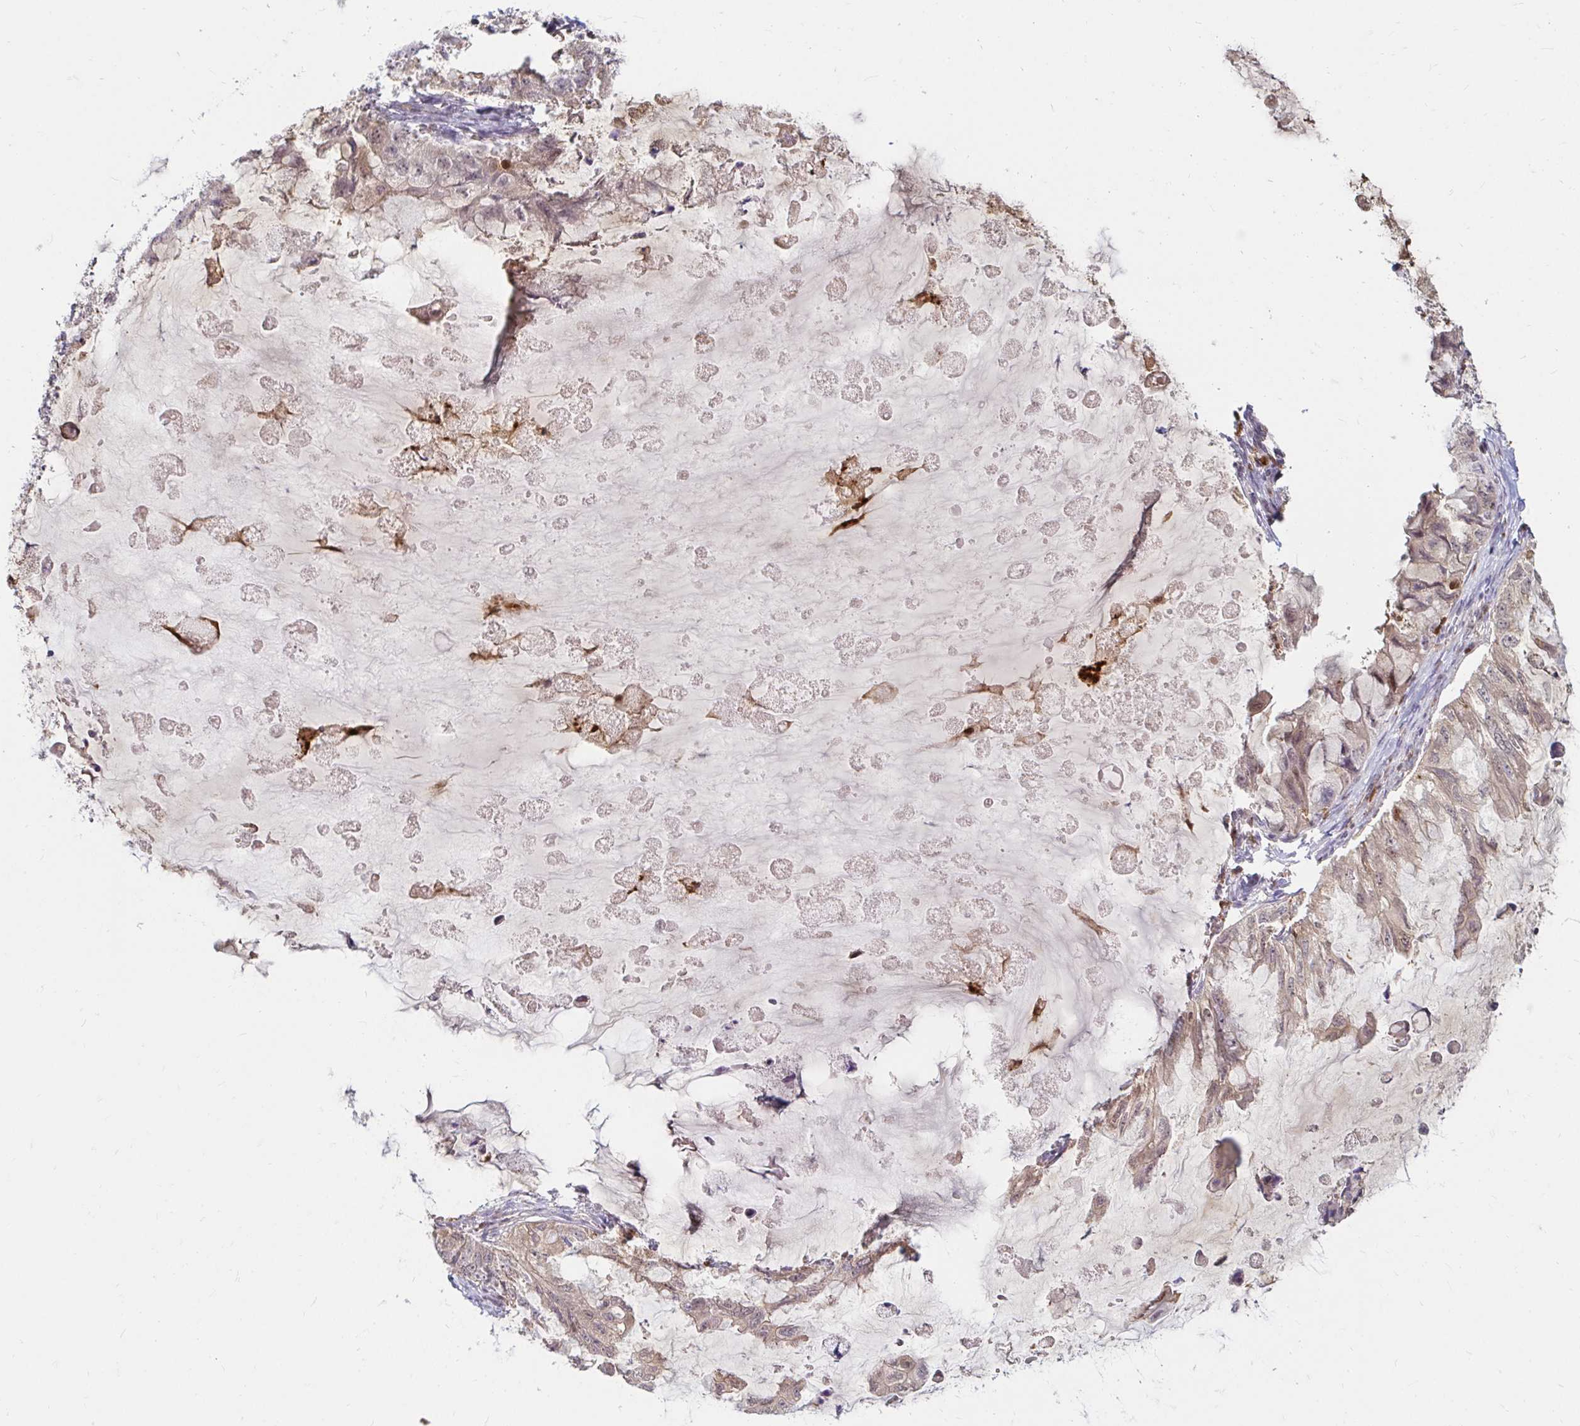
{"staining": {"intensity": "weak", "quantity": "<25%", "location": "cytoplasmic/membranous"}, "tissue": "ovarian cancer", "cell_type": "Tumor cells", "image_type": "cancer", "snomed": [{"axis": "morphology", "description": "Cystadenocarcinoma, mucinous, NOS"}, {"axis": "topography", "description": "Ovary"}], "caption": "This is a photomicrograph of immunohistochemistry (IHC) staining of mucinous cystadenocarcinoma (ovarian), which shows no expression in tumor cells.", "gene": "PYCARD", "patient": {"sex": "female", "age": 72}}